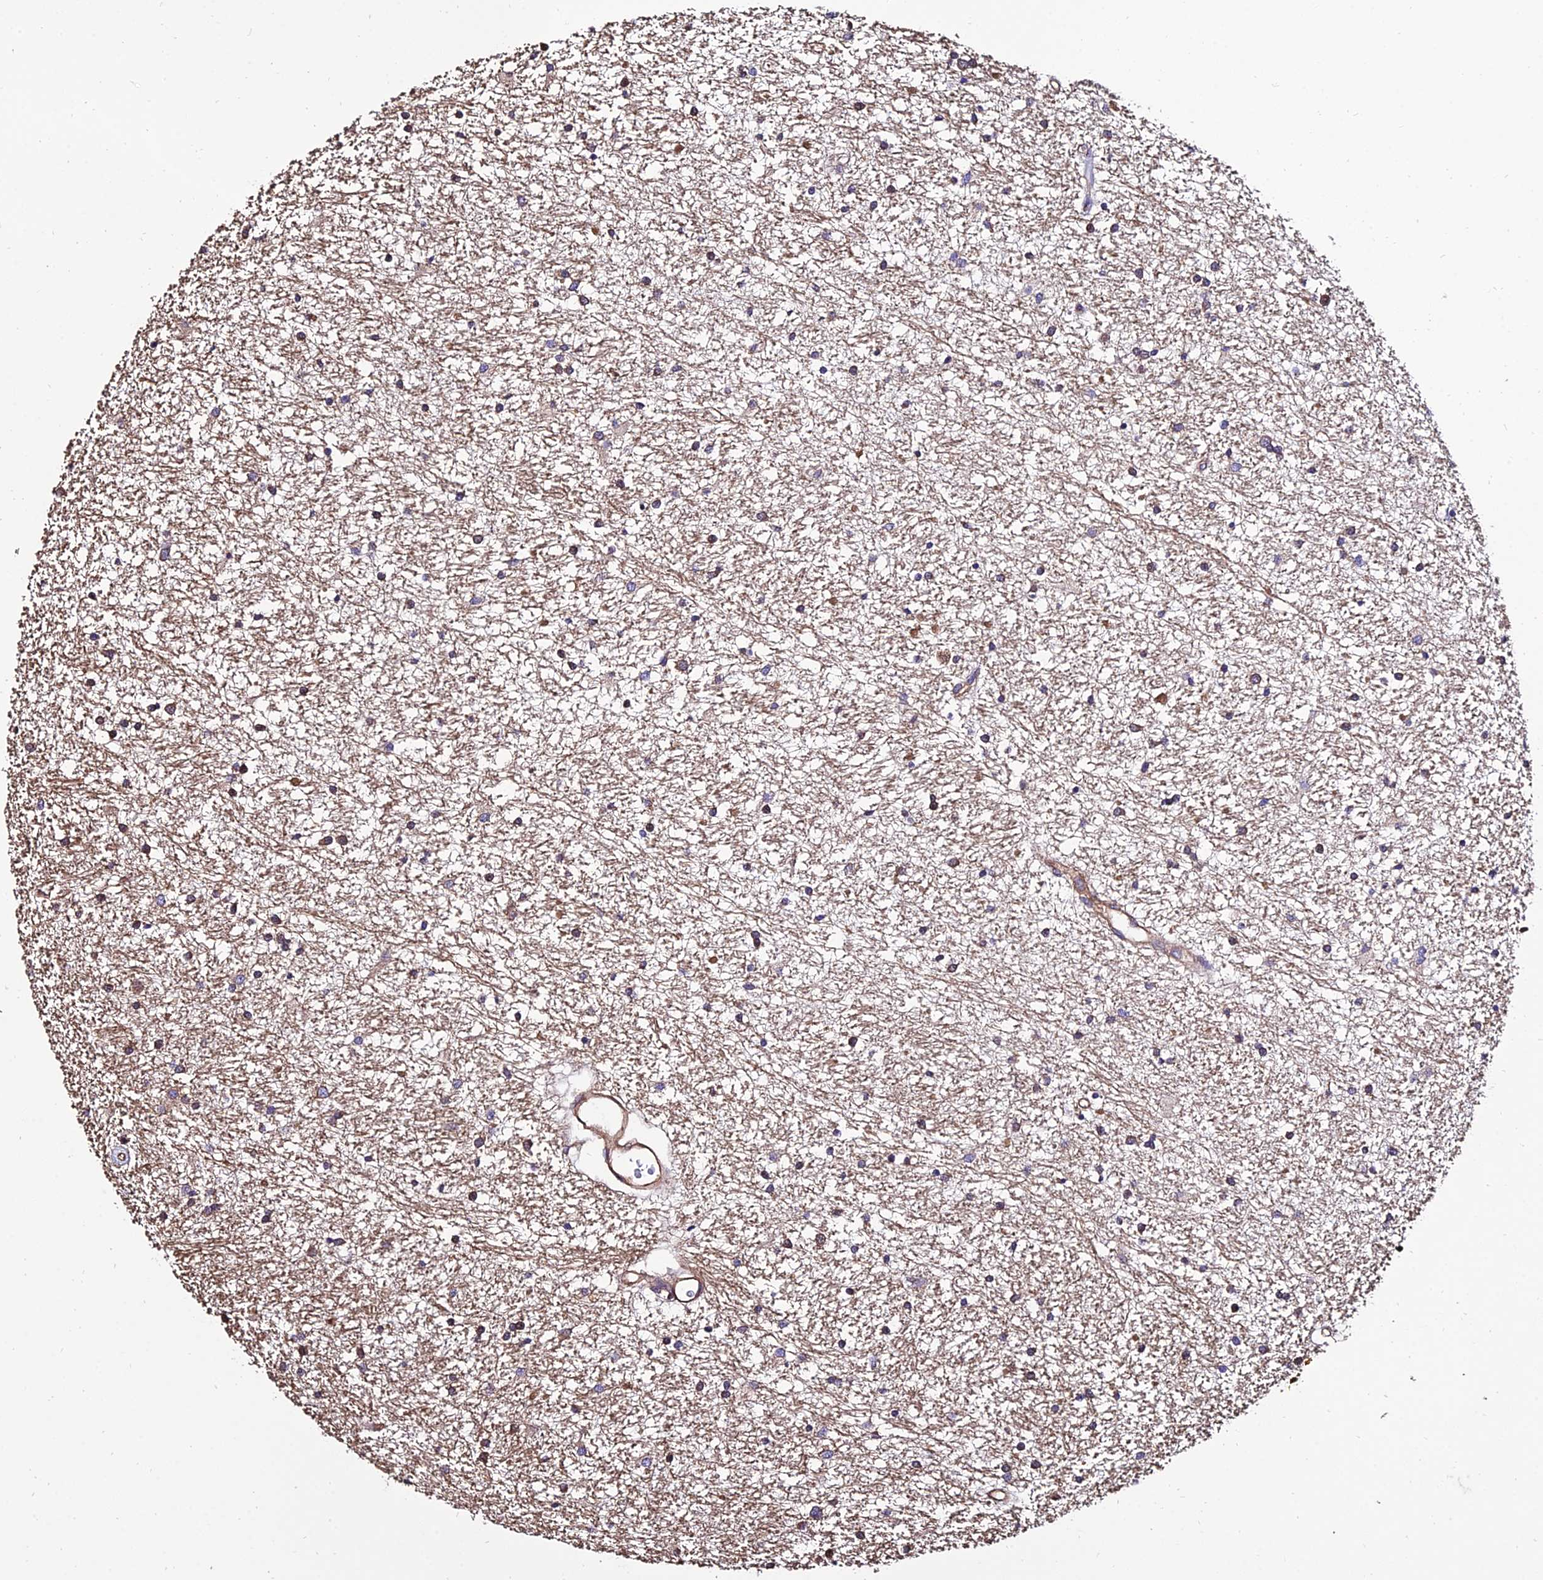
{"staining": {"intensity": "weak", "quantity": "25%-75%", "location": "cytoplasmic/membranous"}, "tissue": "glioma", "cell_type": "Tumor cells", "image_type": "cancer", "snomed": [{"axis": "morphology", "description": "Glioma, malignant, High grade"}, {"axis": "topography", "description": "Brain"}], "caption": "Protein staining of malignant glioma (high-grade) tissue demonstrates weak cytoplasmic/membranous staining in approximately 25%-75% of tumor cells.", "gene": "CALM2", "patient": {"sex": "male", "age": 77}}